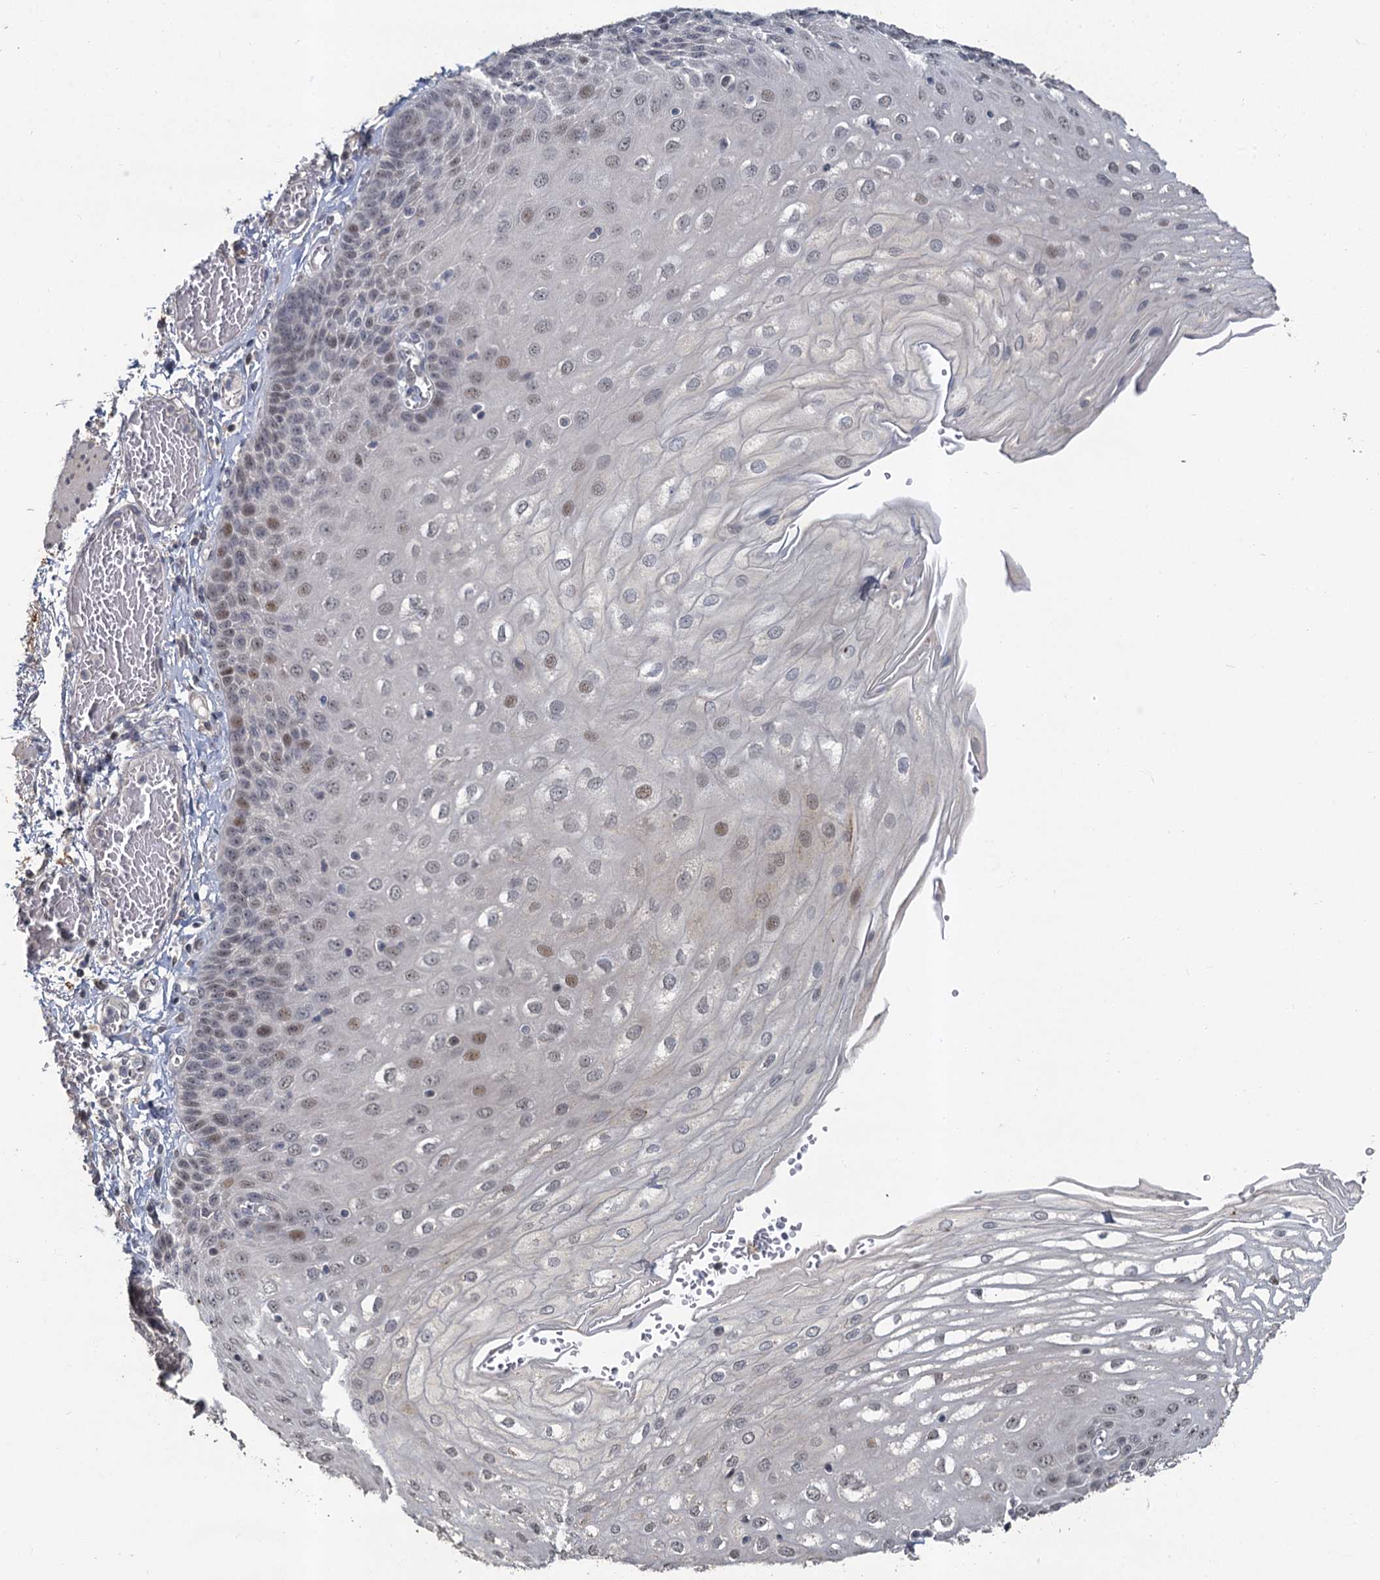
{"staining": {"intensity": "weak", "quantity": "<25%", "location": "nuclear"}, "tissue": "esophagus", "cell_type": "Squamous epithelial cells", "image_type": "normal", "snomed": [{"axis": "morphology", "description": "Normal tissue, NOS"}, {"axis": "topography", "description": "Esophagus"}], "caption": "Human esophagus stained for a protein using immunohistochemistry (IHC) demonstrates no positivity in squamous epithelial cells.", "gene": "MUCL1", "patient": {"sex": "male", "age": 81}}